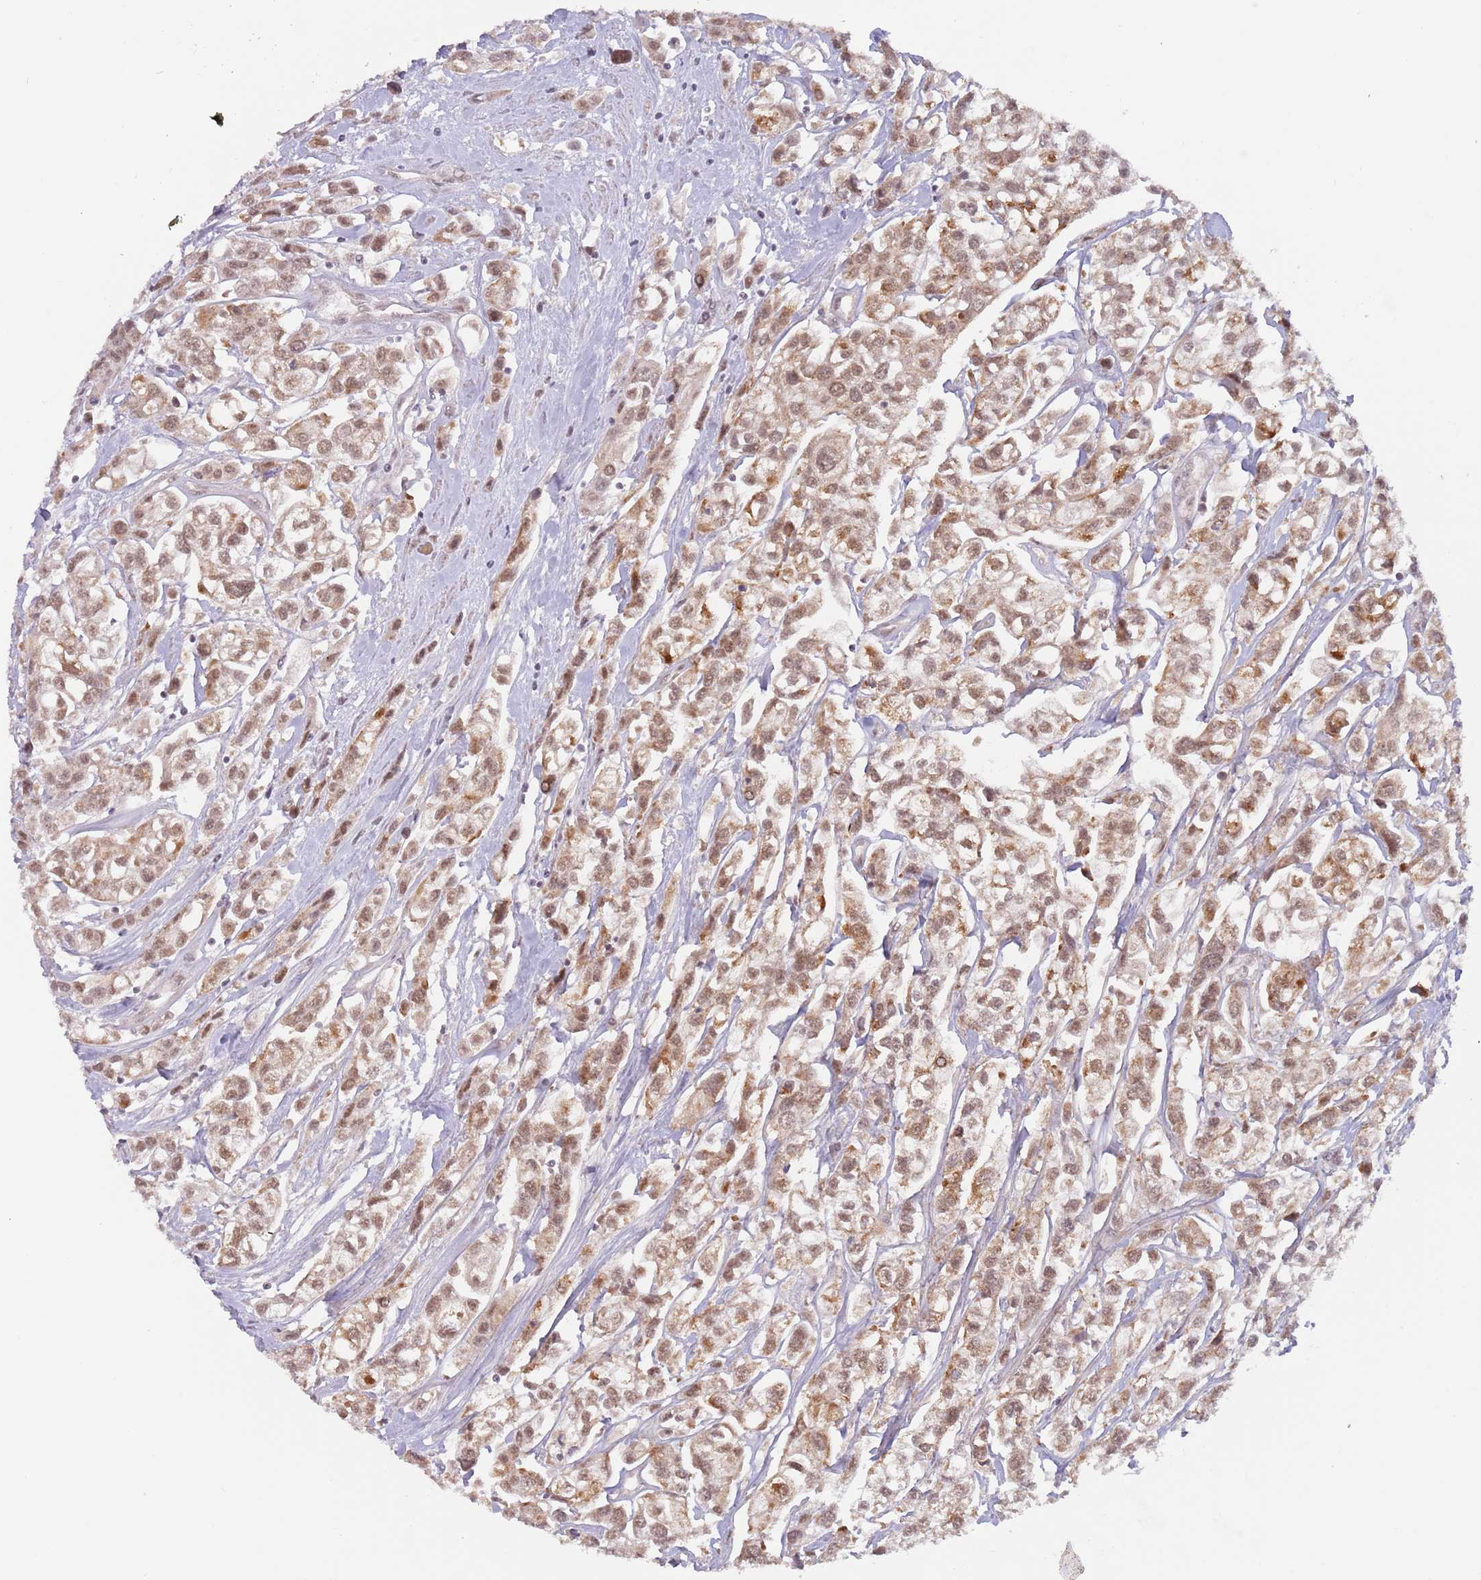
{"staining": {"intensity": "moderate", "quantity": ">75%", "location": "cytoplasmic/membranous,nuclear"}, "tissue": "urothelial cancer", "cell_type": "Tumor cells", "image_type": "cancer", "snomed": [{"axis": "morphology", "description": "Urothelial carcinoma, High grade"}, {"axis": "topography", "description": "Urinary bladder"}], "caption": "Immunohistochemistry (IHC) staining of urothelial cancer, which reveals medium levels of moderate cytoplasmic/membranous and nuclear expression in about >75% of tumor cells indicating moderate cytoplasmic/membranous and nuclear protein positivity. The staining was performed using DAB (3,3'-diaminobenzidine) (brown) for protein detection and nuclei were counterstained in hematoxylin (blue).", "gene": "UQCC3", "patient": {"sex": "male", "age": 67}}